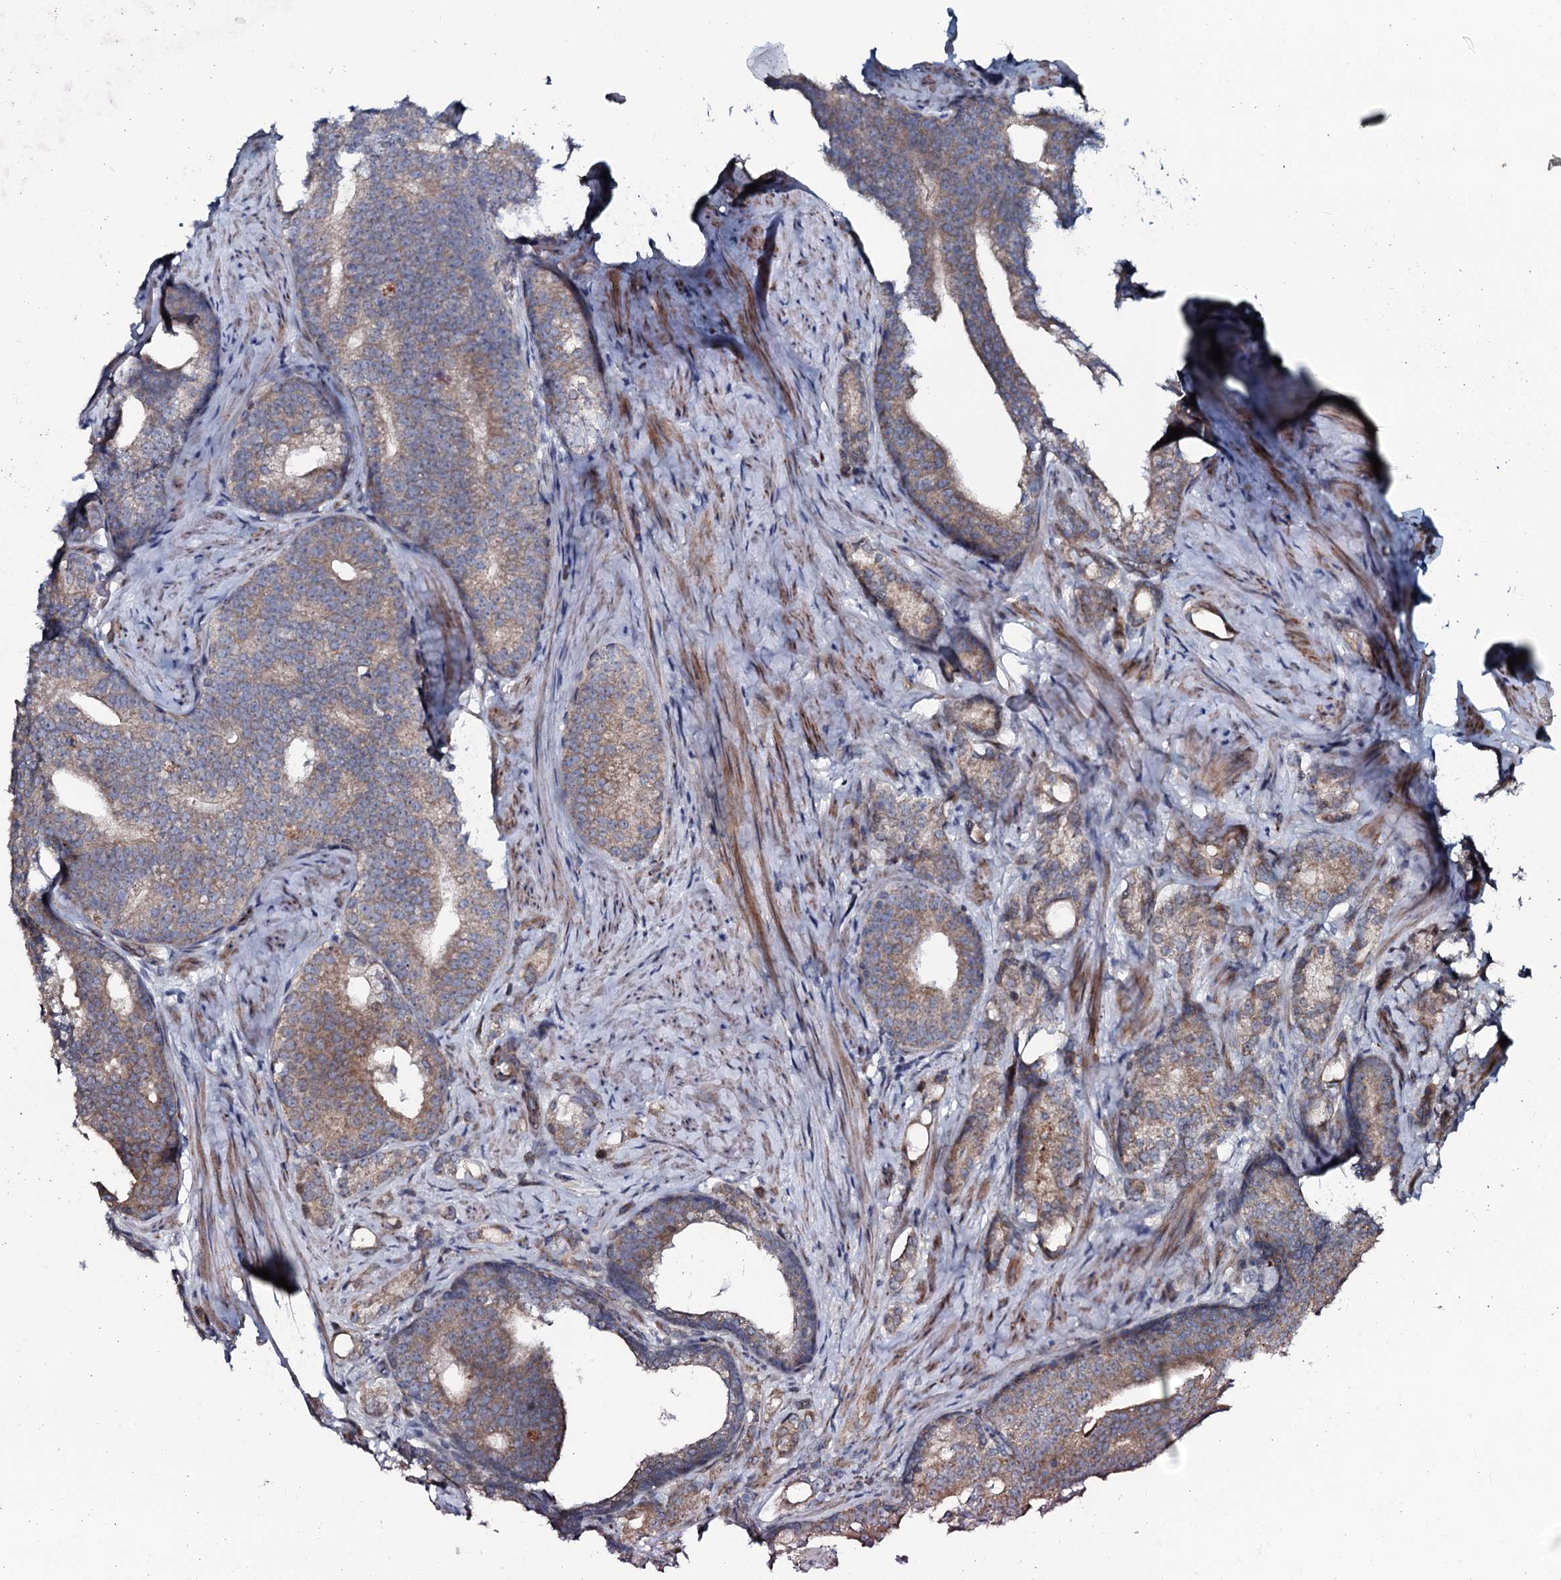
{"staining": {"intensity": "weak", "quantity": ">75%", "location": "cytoplasmic/membranous"}, "tissue": "prostate cancer", "cell_type": "Tumor cells", "image_type": "cancer", "snomed": [{"axis": "morphology", "description": "Adenocarcinoma, Low grade"}, {"axis": "topography", "description": "Prostate"}], "caption": "Prostate adenocarcinoma (low-grade) was stained to show a protein in brown. There is low levels of weak cytoplasmic/membranous positivity in about >75% of tumor cells.", "gene": "KCTD4", "patient": {"sex": "male", "age": 71}}